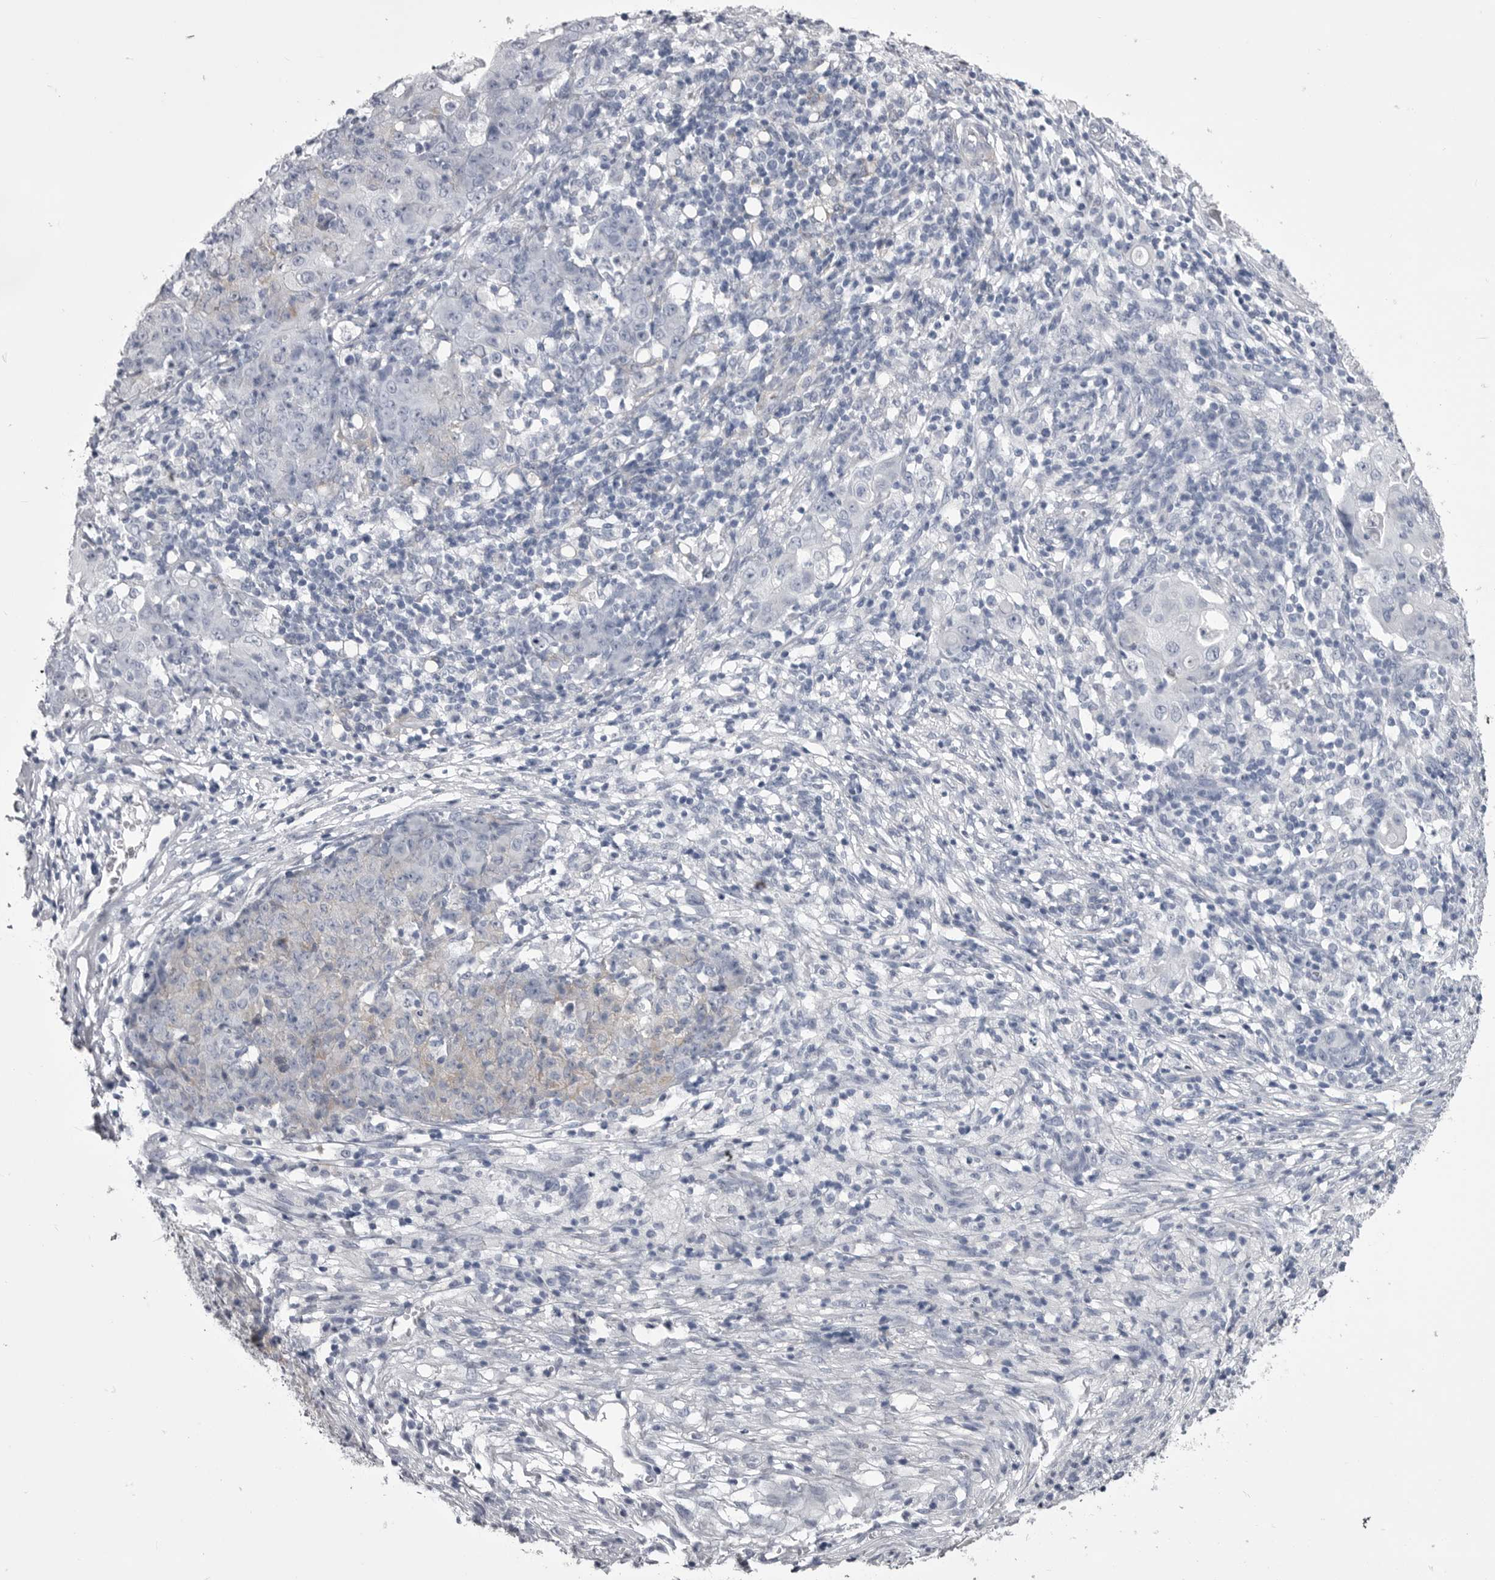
{"staining": {"intensity": "negative", "quantity": "none", "location": "none"}, "tissue": "ovarian cancer", "cell_type": "Tumor cells", "image_type": "cancer", "snomed": [{"axis": "morphology", "description": "Carcinoma, endometroid"}, {"axis": "topography", "description": "Ovary"}], "caption": "Ovarian endometroid carcinoma stained for a protein using IHC demonstrates no expression tumor cells.", "gene": "ANK2", "patient": {"sex": "female", "age": 42}}